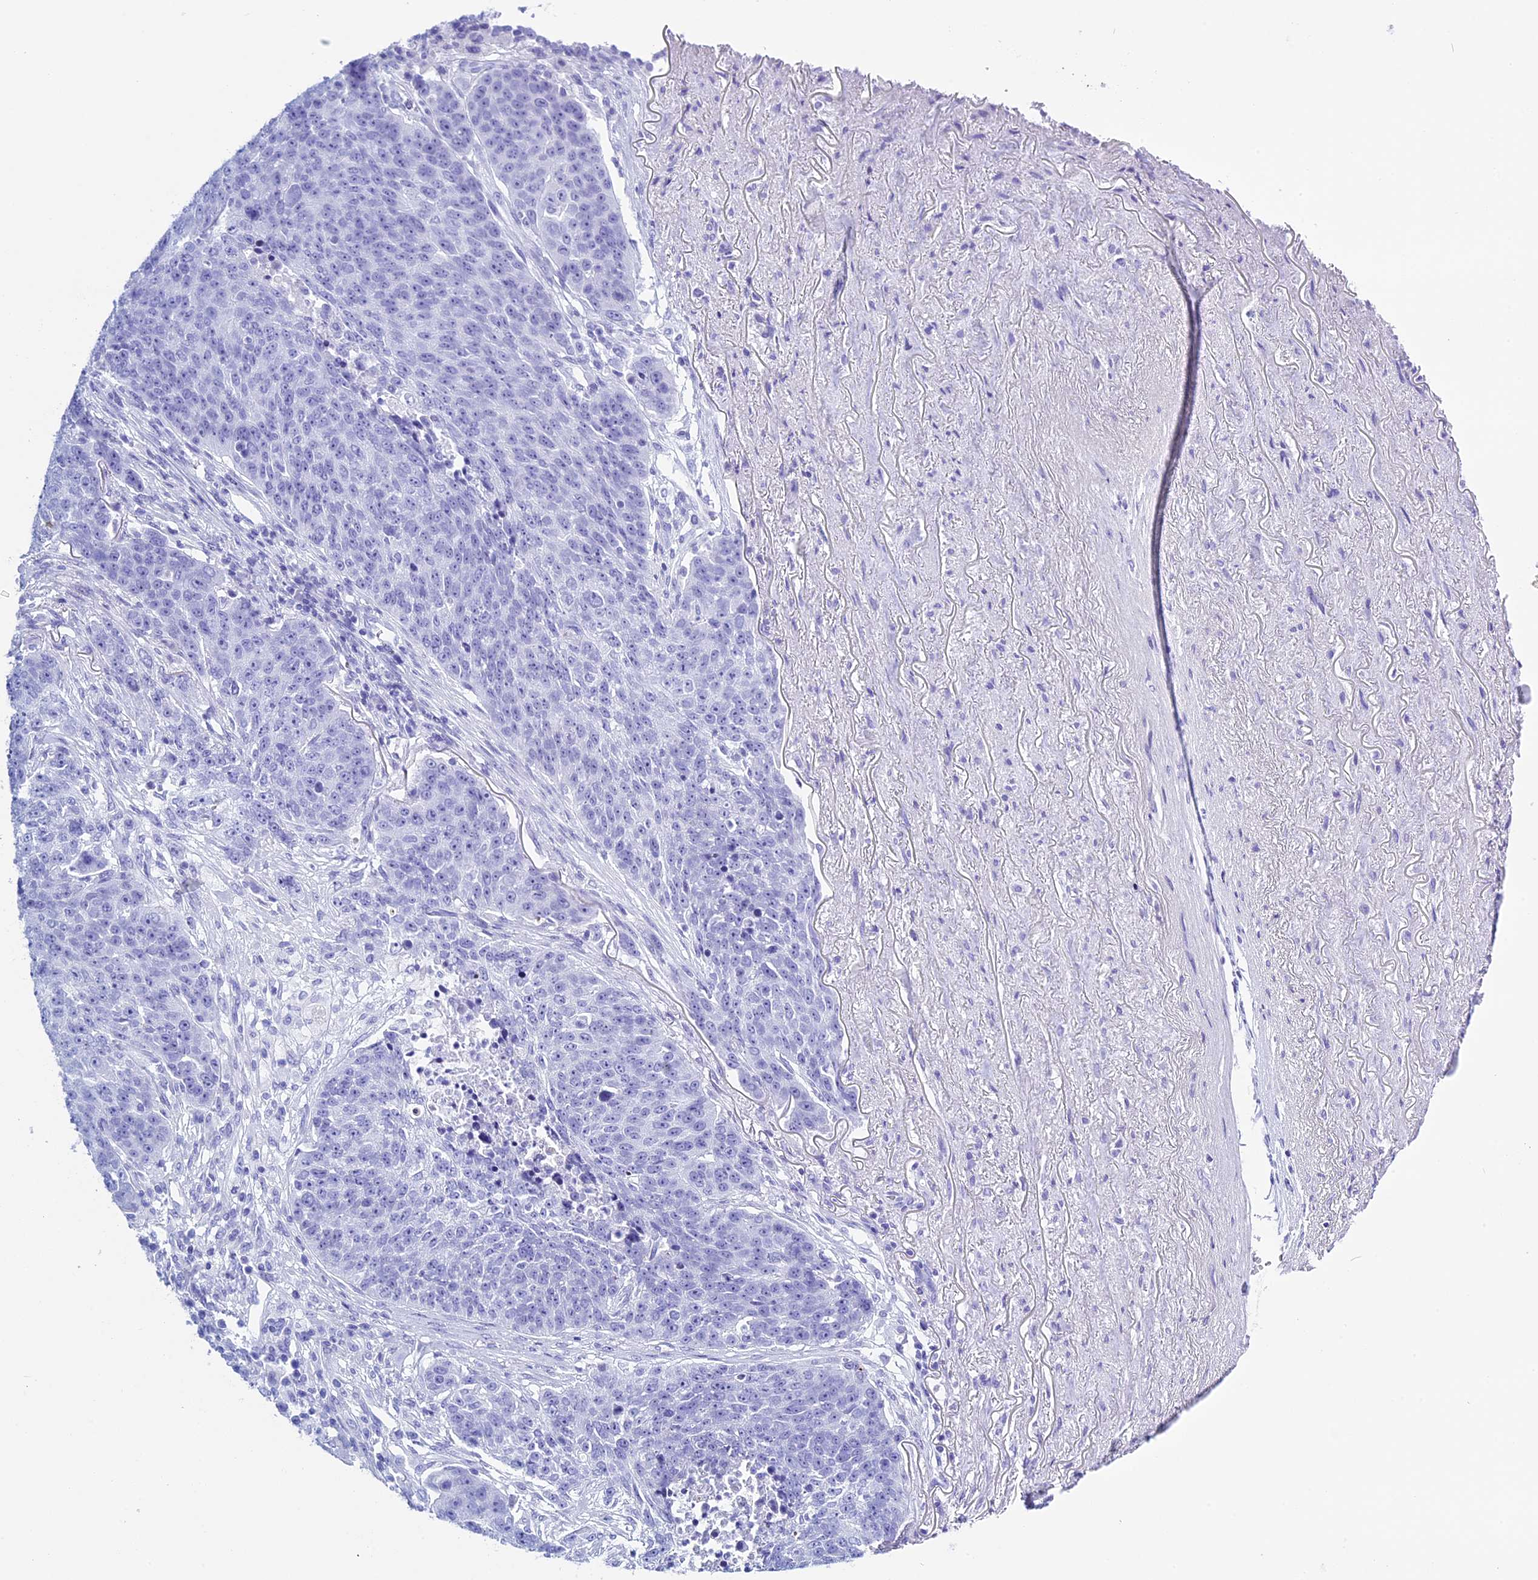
{"staining": {"intensity": "negative", "quantity": "none", "location": "none"}, "tissue": "lung cancer", "cell_type": "Tumor cells", "image_type": "cancer", "snomed": [{"axis": "morphology", "description": "Normal tissue, NOS"}, {"axis": "morphology", "description": "Squamous cell carcinoma, NOS"}, {"axis": "topography", "description": "Lymph node"}, {"axis": "topography", "description": "Lung"}], "caption": "This is an IHC photomicrograph of human lung squamous cell carcinoma. There is no positivity in tumor cells.", "gene": "KCTD21", "patient": {"sex": "male", "age": 66}}